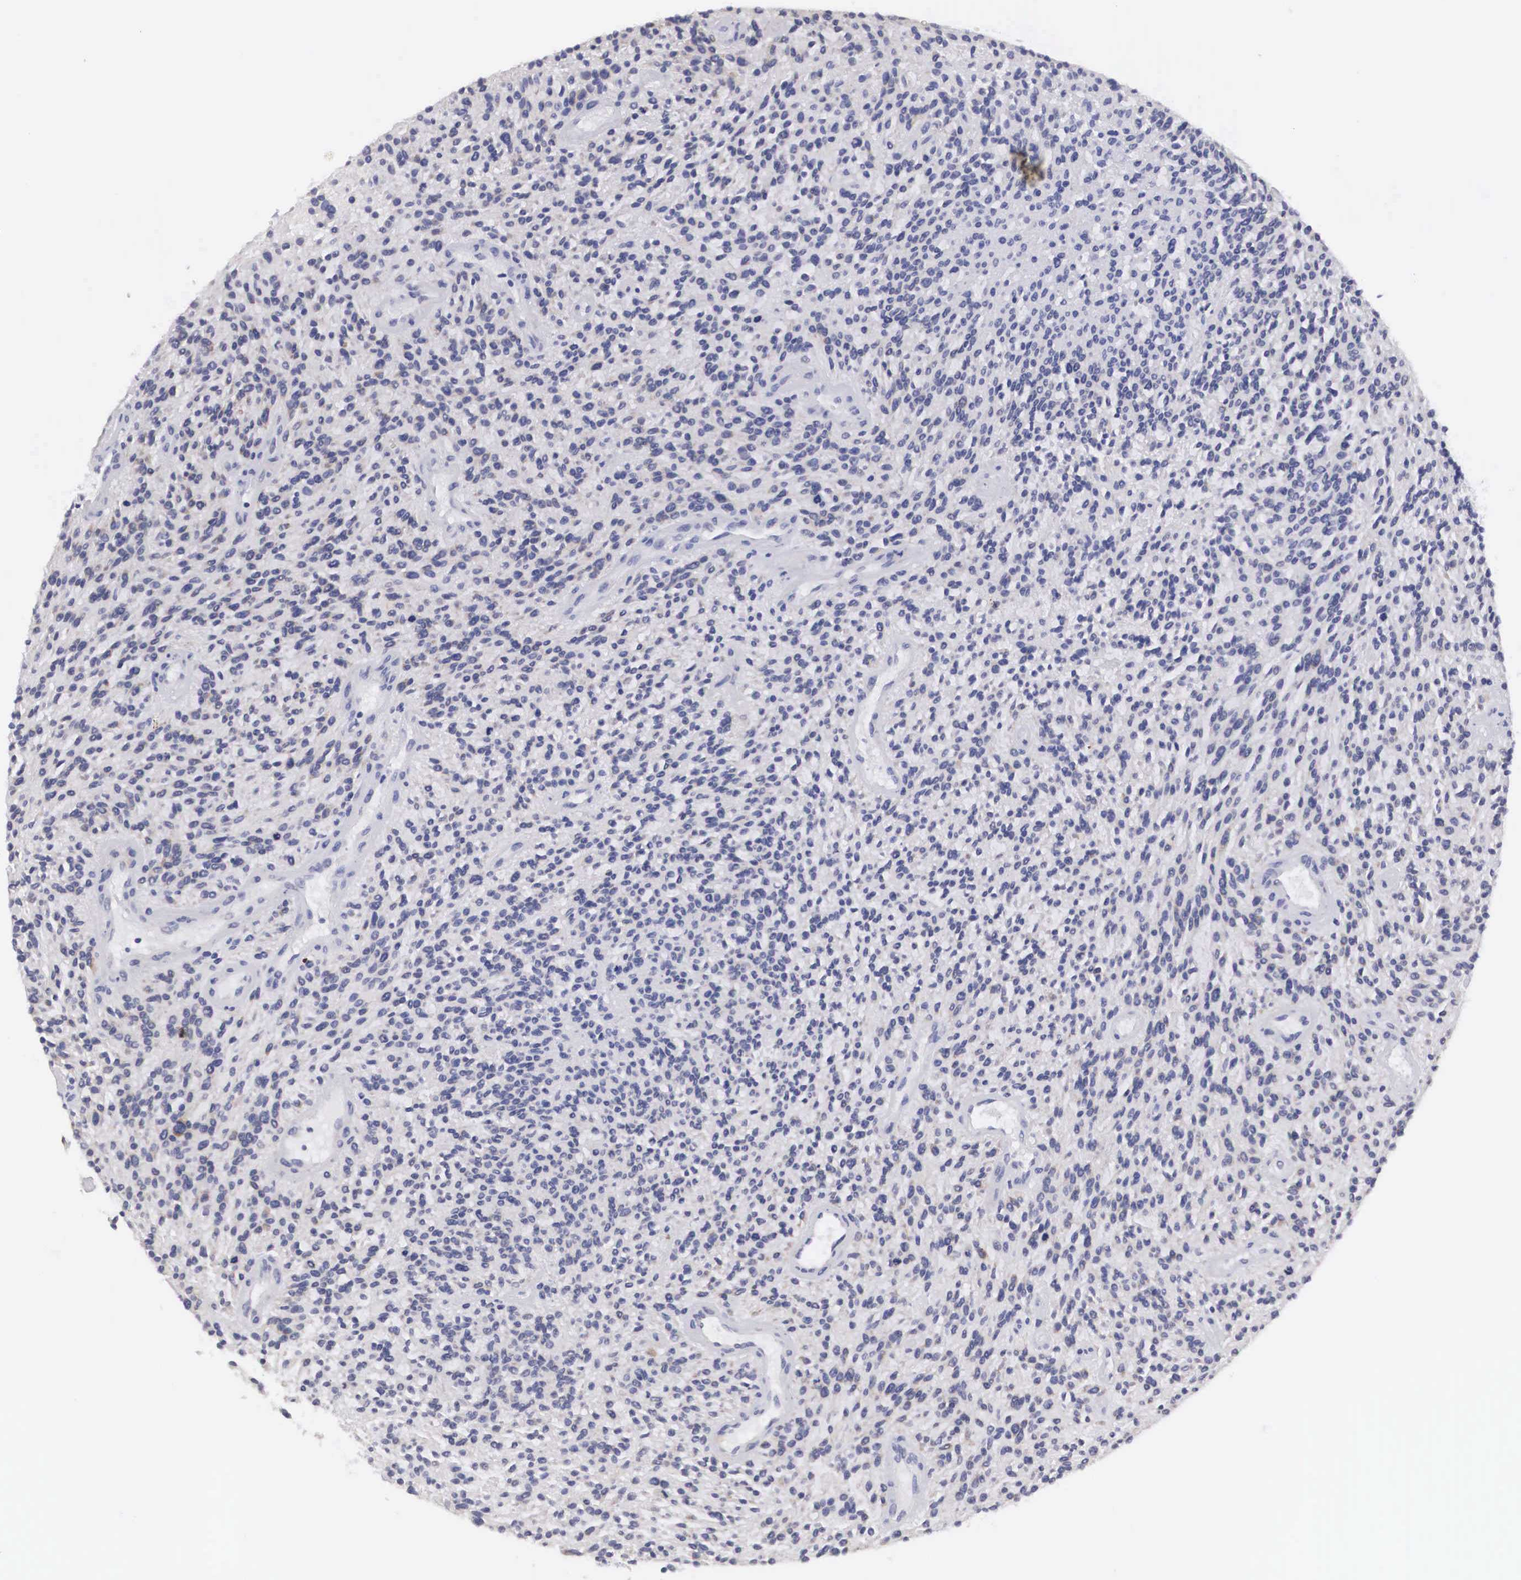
{"staining": {"intensity": "negative", "quantity": "none", "location": "none"}, "tissue": "glioma", "cell_type": "Tumor cells", "image_type": "cancer", "snomed": [{"axis": "morphology", "description": "Glioma, malignant, High grade"}, {"axis": "topography", "description": "Brain"}], "caption": "DAB (3,3'-diaminobenzidine) immunohistochemical staining of glioma displays no significant positivity in tumor cells.", "gene": "ARMCX3", "patient": {"sex": "female", "age": 13}}